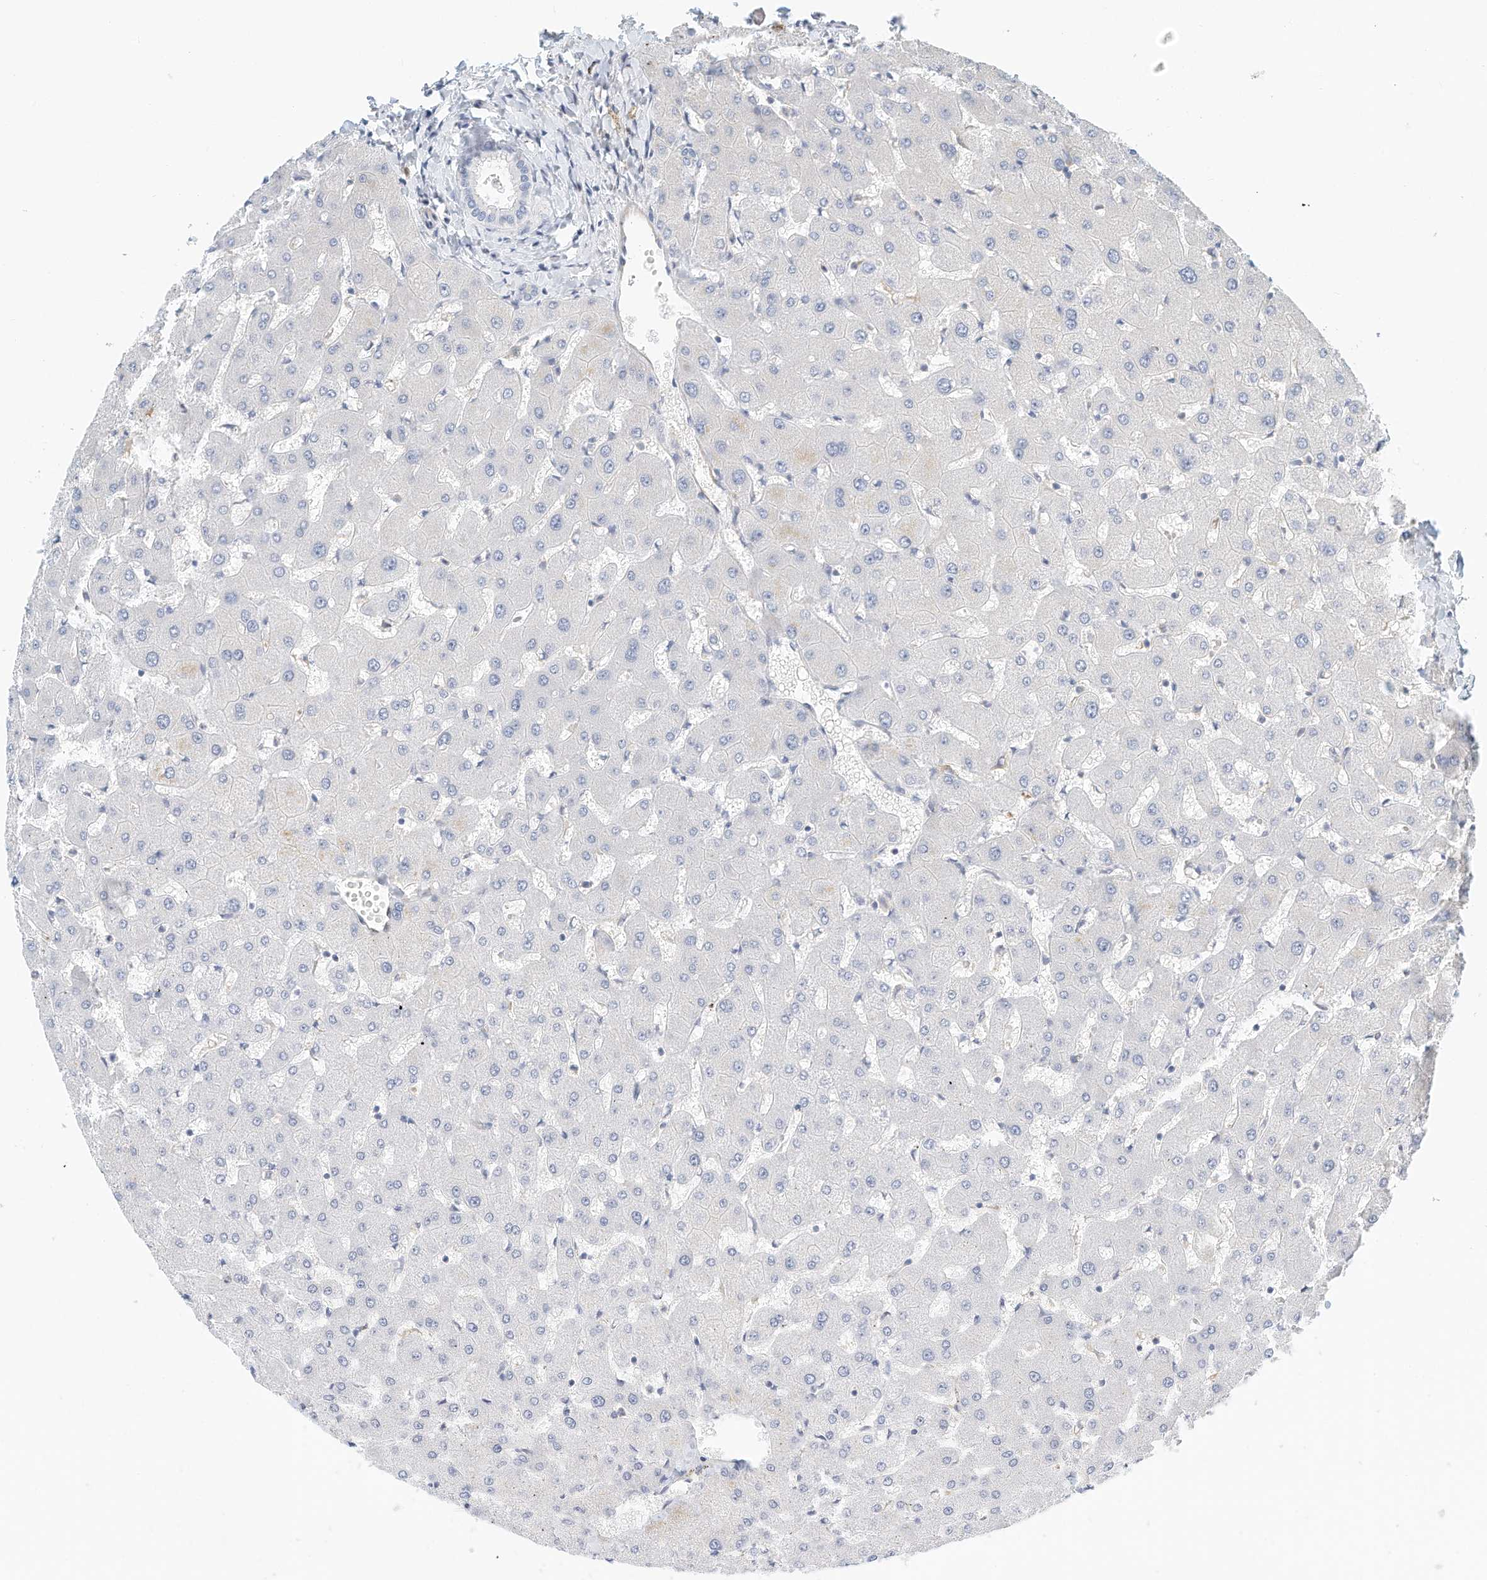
{"staining": {"intensity": "negative", "quantity": "none", "location": "none"}, "tissue": "liver", "cell_type": "Cholangiocytes", "image_type": "normal", "snomed": [{"axis": "morphology", "description": "Normal tissue, NOS"}, {"axis": "topography", "description": "Liver"}], "caption": "Immunohistochemistry of unremarkable human liver shows no staining in cholangiocytes. Brightfield microscopy of IHC stained with DAB (3,3'-diaminobenzidine) (brown) and hematoxylin (blue), captured at high magnification.", "gene": "MICAL1", "patient": {"sex": "female", "age": 63}}